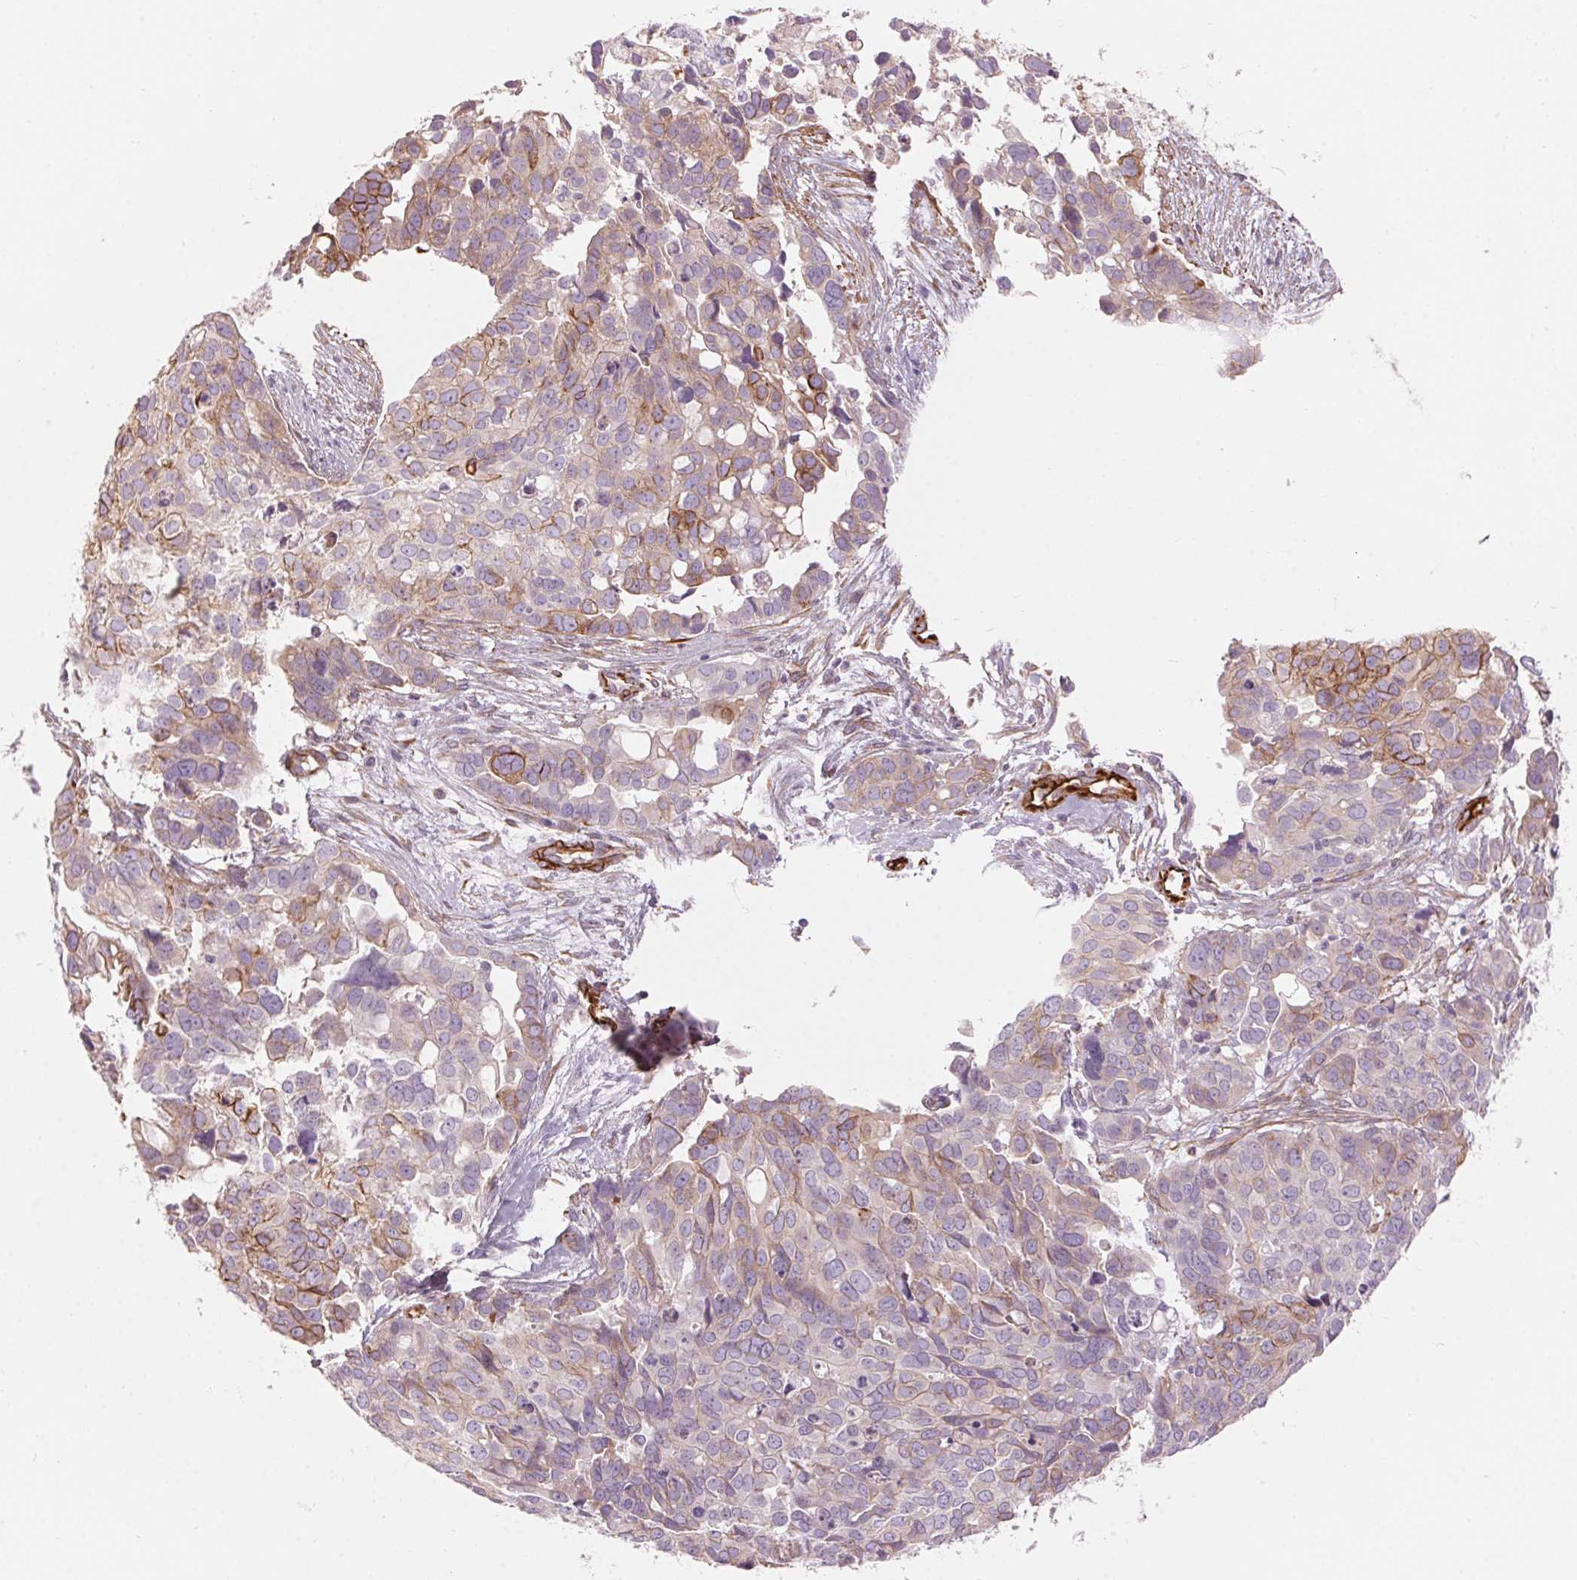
{"staining": {"intensity": "moderate", "quantity": "<25%", "location": "cytoplasmic/membranous"}, "tissue": "ovarian cancer", "cell_type": "Tumor cells", "image_type": "cancer", "snomed": [{"axis": "morphology", "description": "Carcinoma, endometroid"}, {"axis": "topography", "description": "Ovary"}], "caption": "The micrograph shows immunohistochemical staining of ovarian cancer. There is moderate cytoplasmic/membranous staining is identified in approximately <25% of tumor cells.", "gene": "CLPS", "patient": {"sex": "female", "age": 78}}